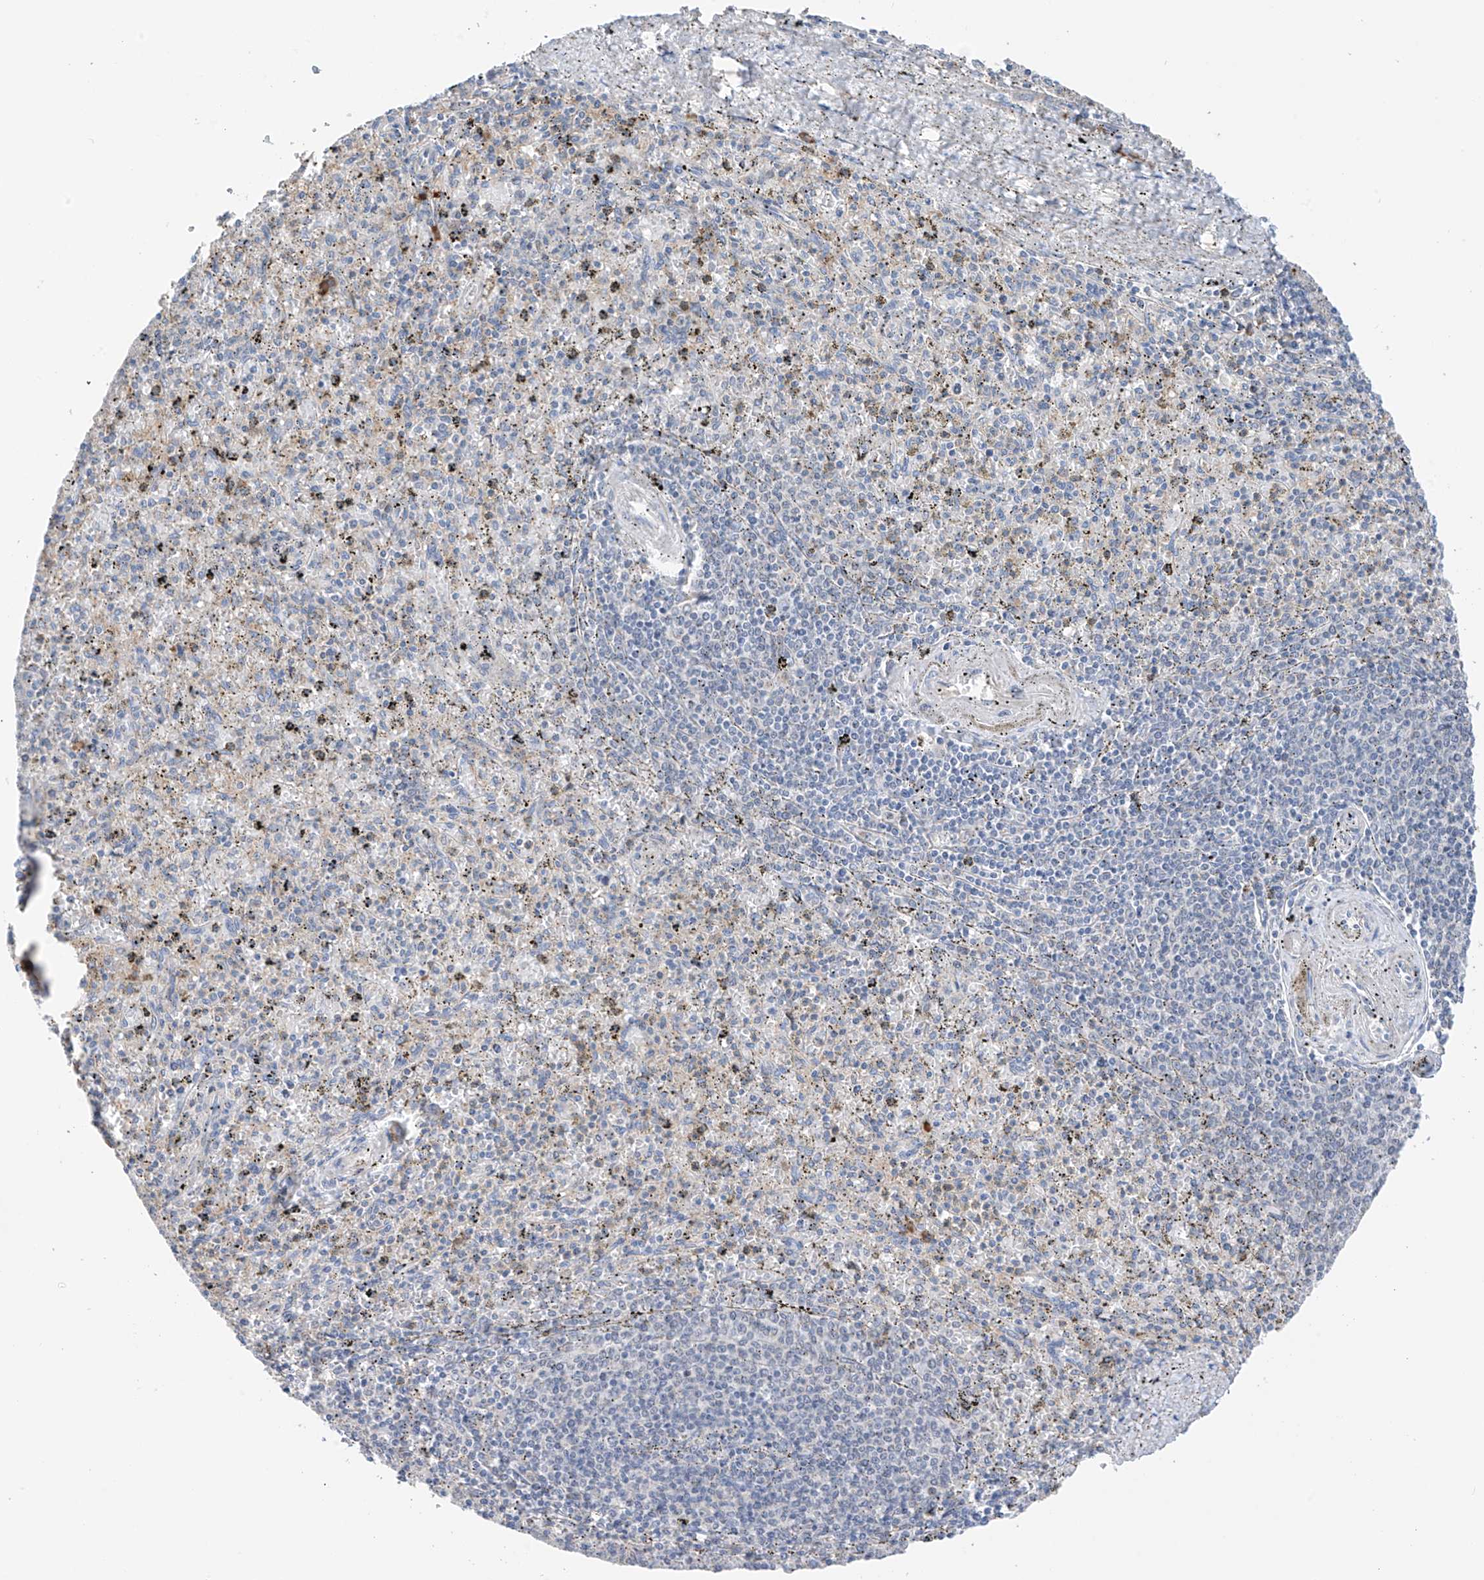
{"staining": {"intensity": "weak", "quantity": "<25%", "location": "cytoplasmic/membranous"}, "tissue": "spleen", "cell_type": "Cells in red pulp", "image_type": "normal", "snomed": [{"axis": "morphology", "description": "Normal tissue, NOS"}, {"axis": "topography", "description": "Spleen"}], "caption": "Image shows no protein positivity in cells in red pulp of unremarkable spleen.", "gene": "REC8", "patient": {"sex": "male", "age": 72}}